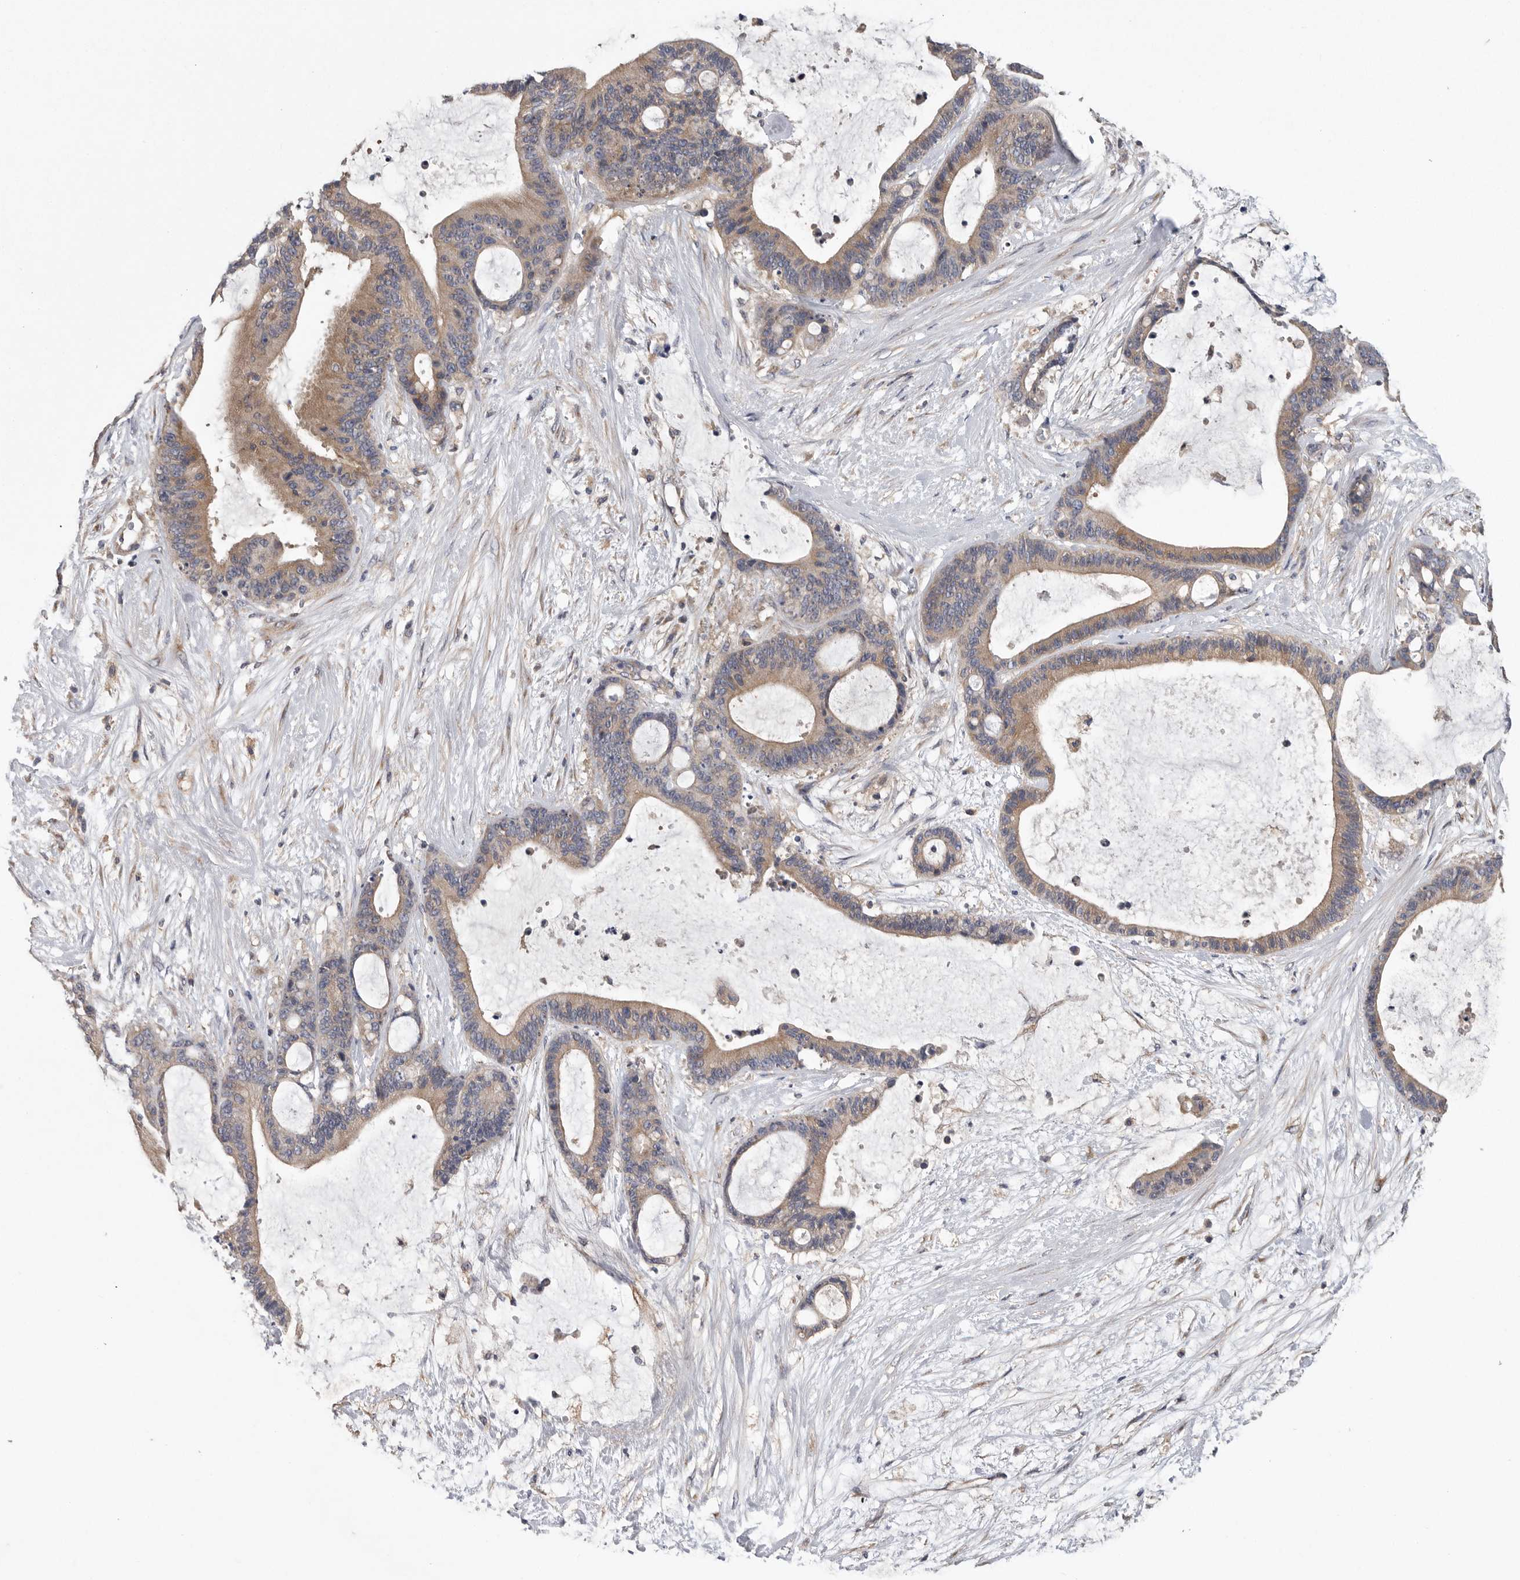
{"staining": {"intensity": "moderate", "quantity": ">75%", "location": "cytoplasmic/membranous"}, "tissue": "liver cancer", "cell_type": "Tumor cells", "image_type": "cancer", "snomed": [{"axis": "morphology", "description": "Cholangiocarcinoma"}, {"axis": "topography", "description": "Liver"}], "caption": "Human liver cancer (cholangiocarcinoma) stained with a protein marker exhibits moderate staining in tumor cells.", "gene": "OXR1", "patient": {"sex": "female", "age": 73}}